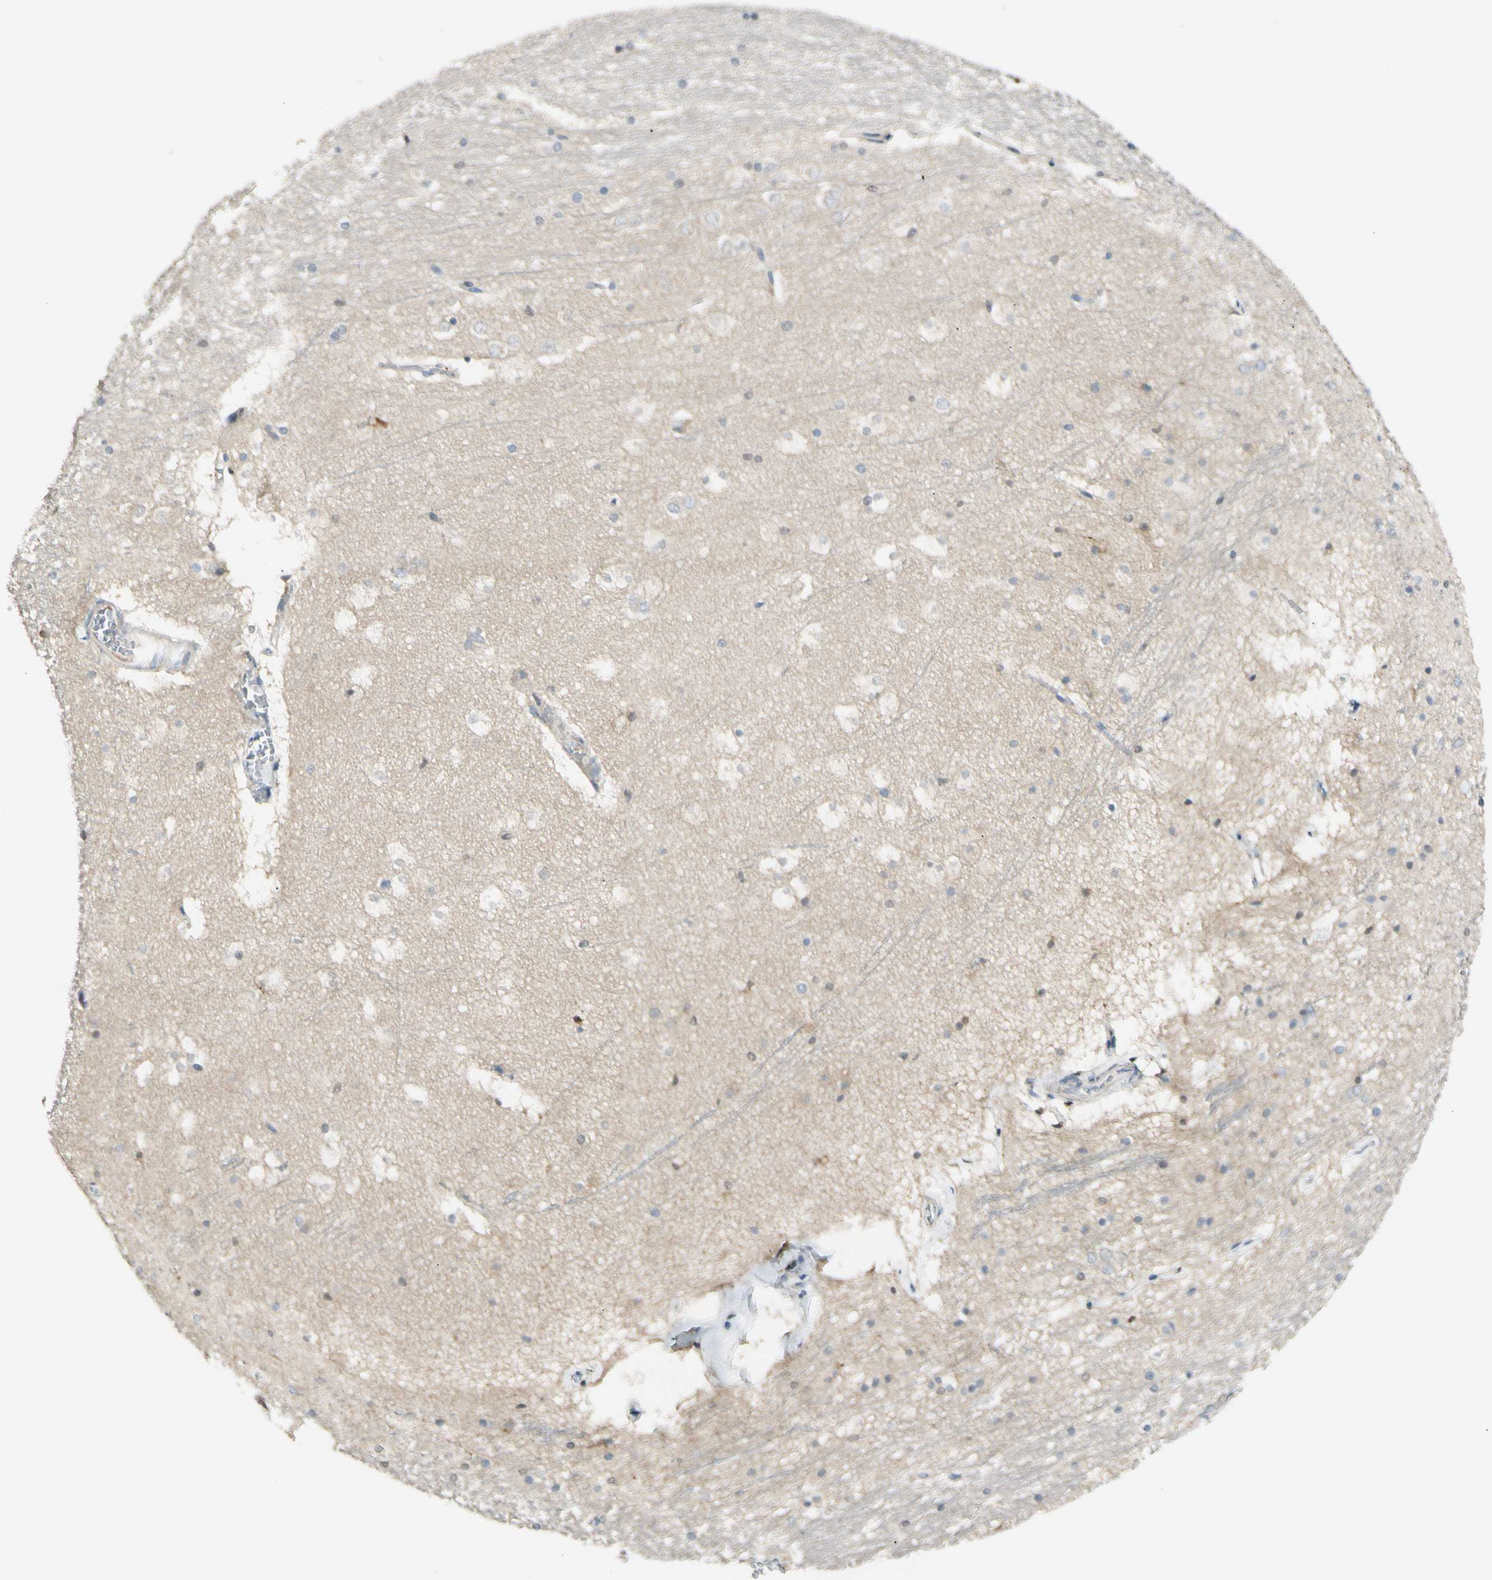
{"staining": {"intensity": "negative", "quantity": "none", "location": "none"}, "tissue": "hippocampus", "cell_type": "Glial cells", "image_type": "normal", "snomed": [{"axis": "morphology", "description": "Normal tissue, NOS"}, {"axis": "topography", "description": "Hippocampus"}], "caption": "Unremarkable hippocampus was stained to show a protein in brown. There is no significant positivity in glial cells. Nuclei are stained in blue.", "gene": "NFYA", "patient": {"sex": "male", "age": 45}}